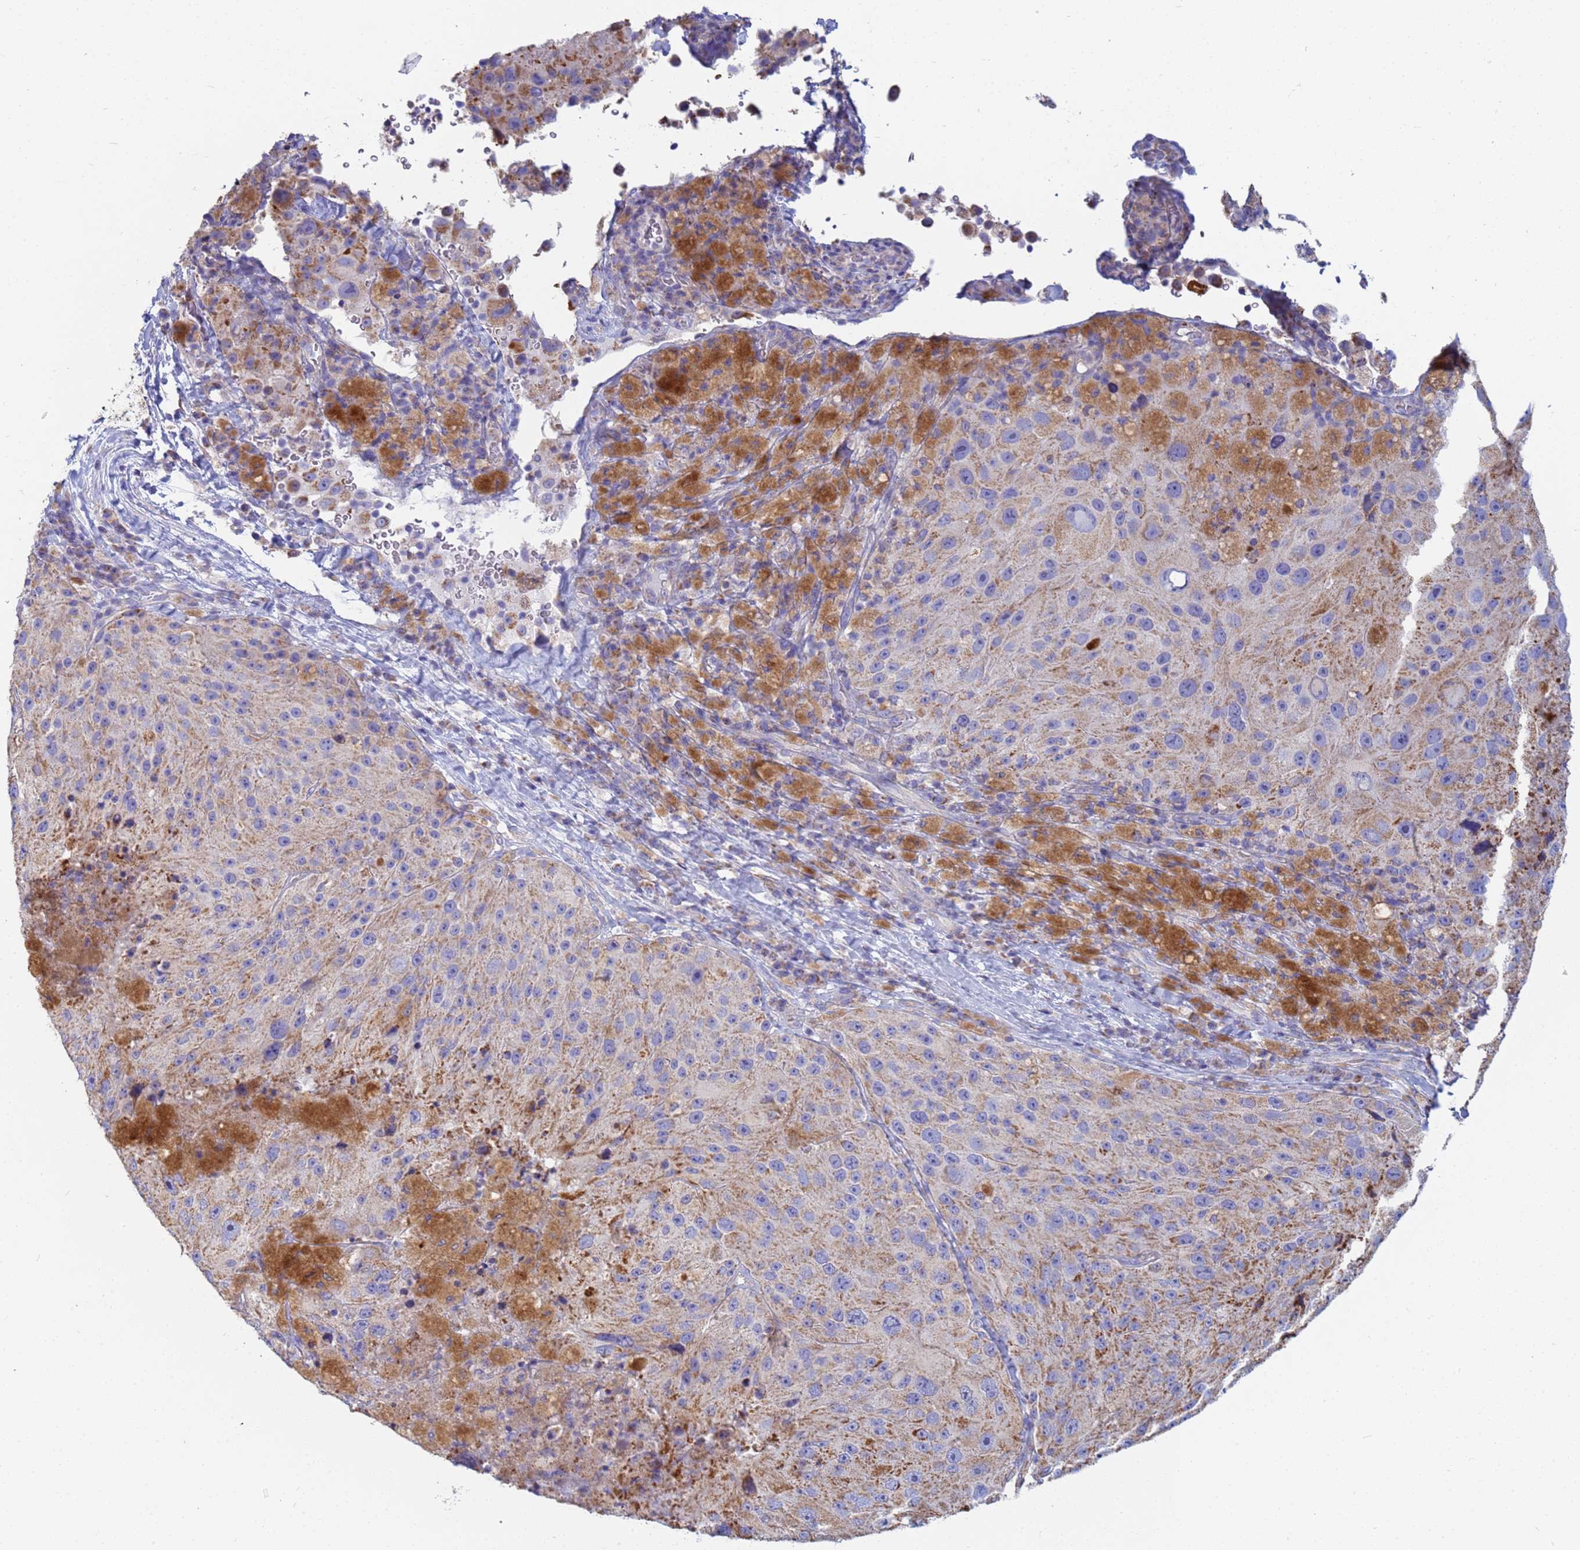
{"staining": {"intensity": "negative", "quantity": "none", "location": "none"}, "tissue": "melanoma", "cell_type": "Tumor cells", "image_type": "cancer", "snomed": [{"axis": "morphology", "description": "Malignant melanoma, Metastatic site"}, {"axis": "topography", "description": "Lymph node"}], "caption": "An IHC micrograph of melanoma is shown. There is no staining in tumor cells of melanoma. Brightfield microscopy of immunohistochemistry stained with DAB (3,3'-diaminobenzidine) (brown) and hematoxylin (blue), captured at high magnification.", "gene": "UQCRH", "patient": {"sex": "male", "age": 62}}